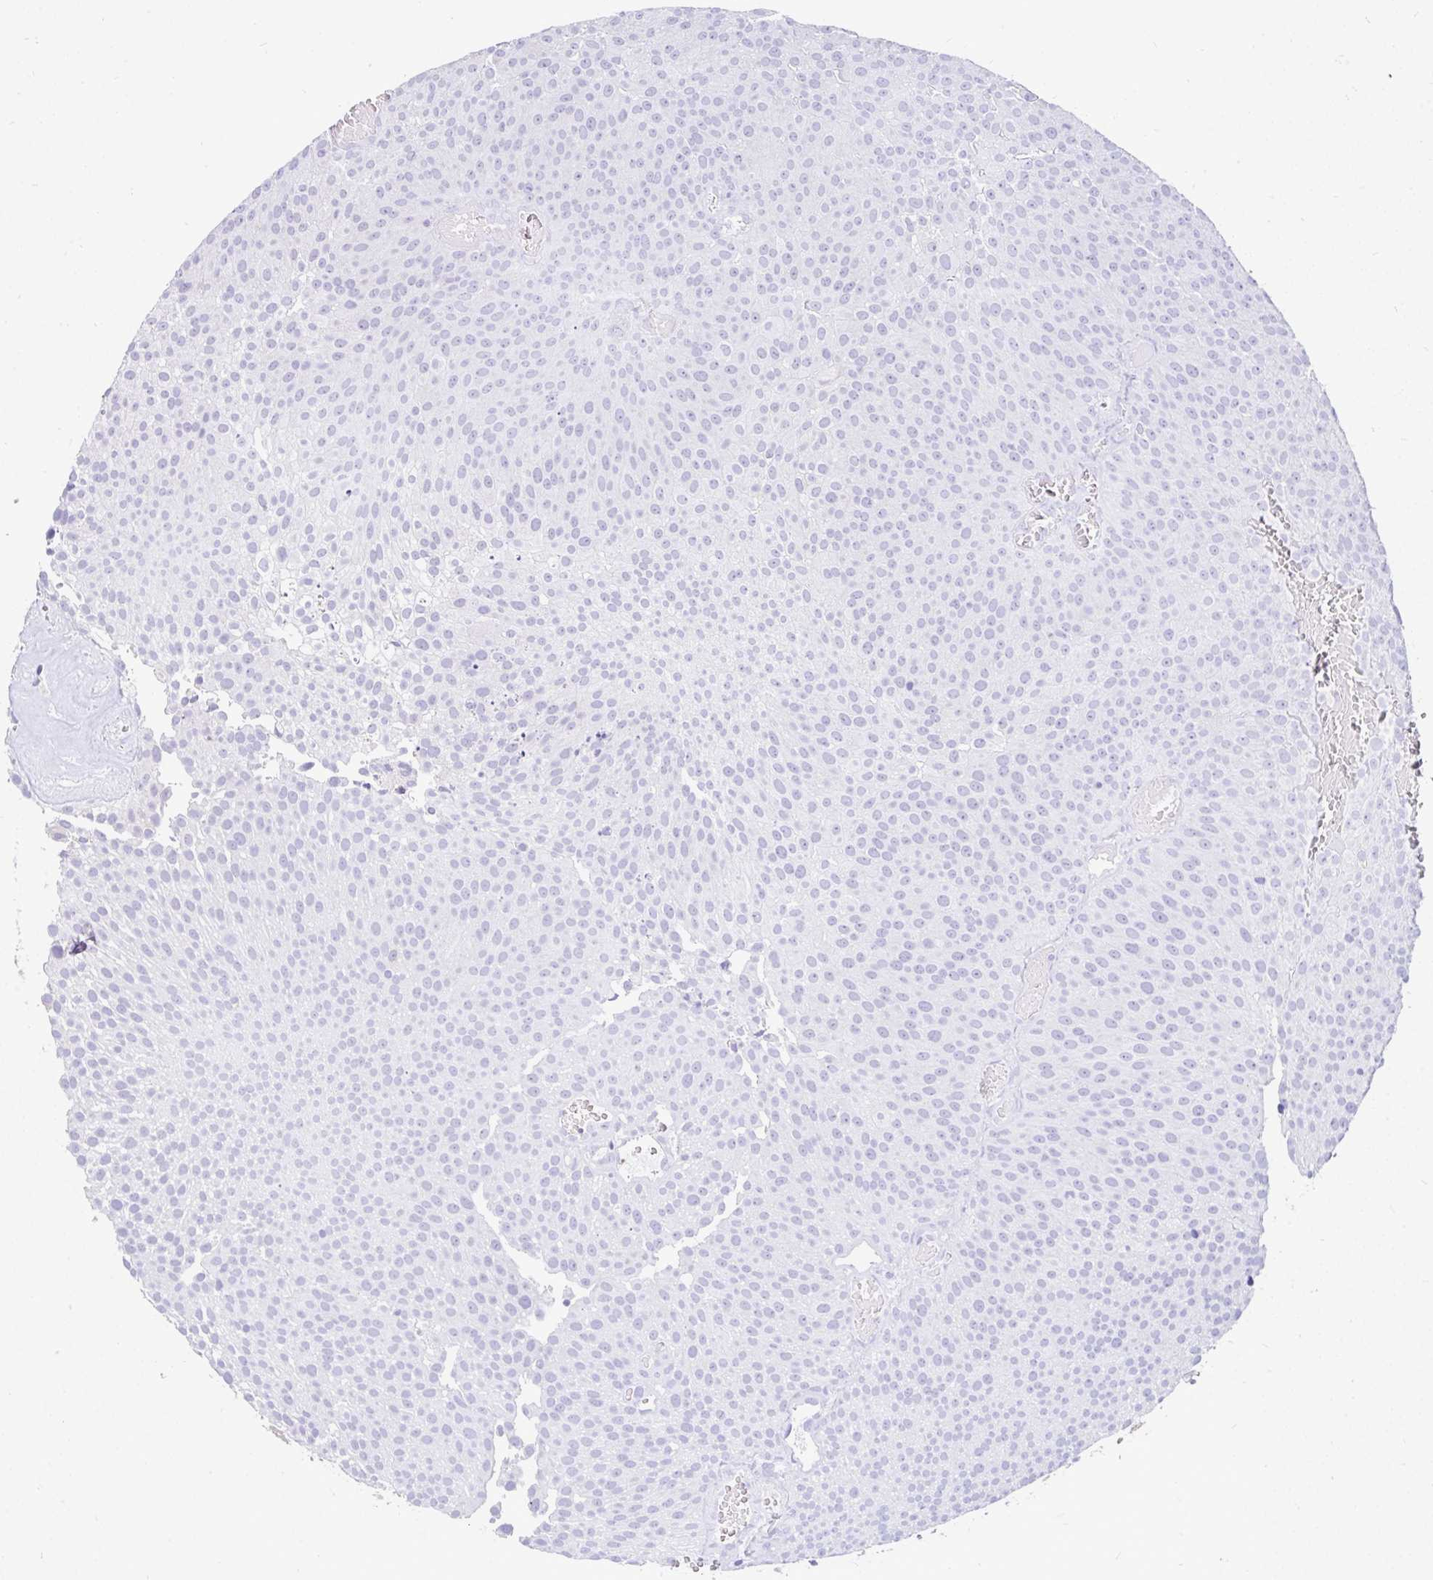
{"staining": {"intensity": "negative", "quantity": "none", "location": "none"}, "tissue": "urothelial cancer", "cell_type": "Tumor cells", "image_type": "cancer", "snomed": [{"axis": "morphology", "description": "Urothelial carcinoma, Low grade"}, {"axis": "topography", "description": "Urinary bladder"}], "caption": "This is an immunohistochemistry photomicrograph of human urothelial cancer. There is no expression in tumor cells.", "gene": "INTS5", "patient": {"sex": "female", "age": 79}}